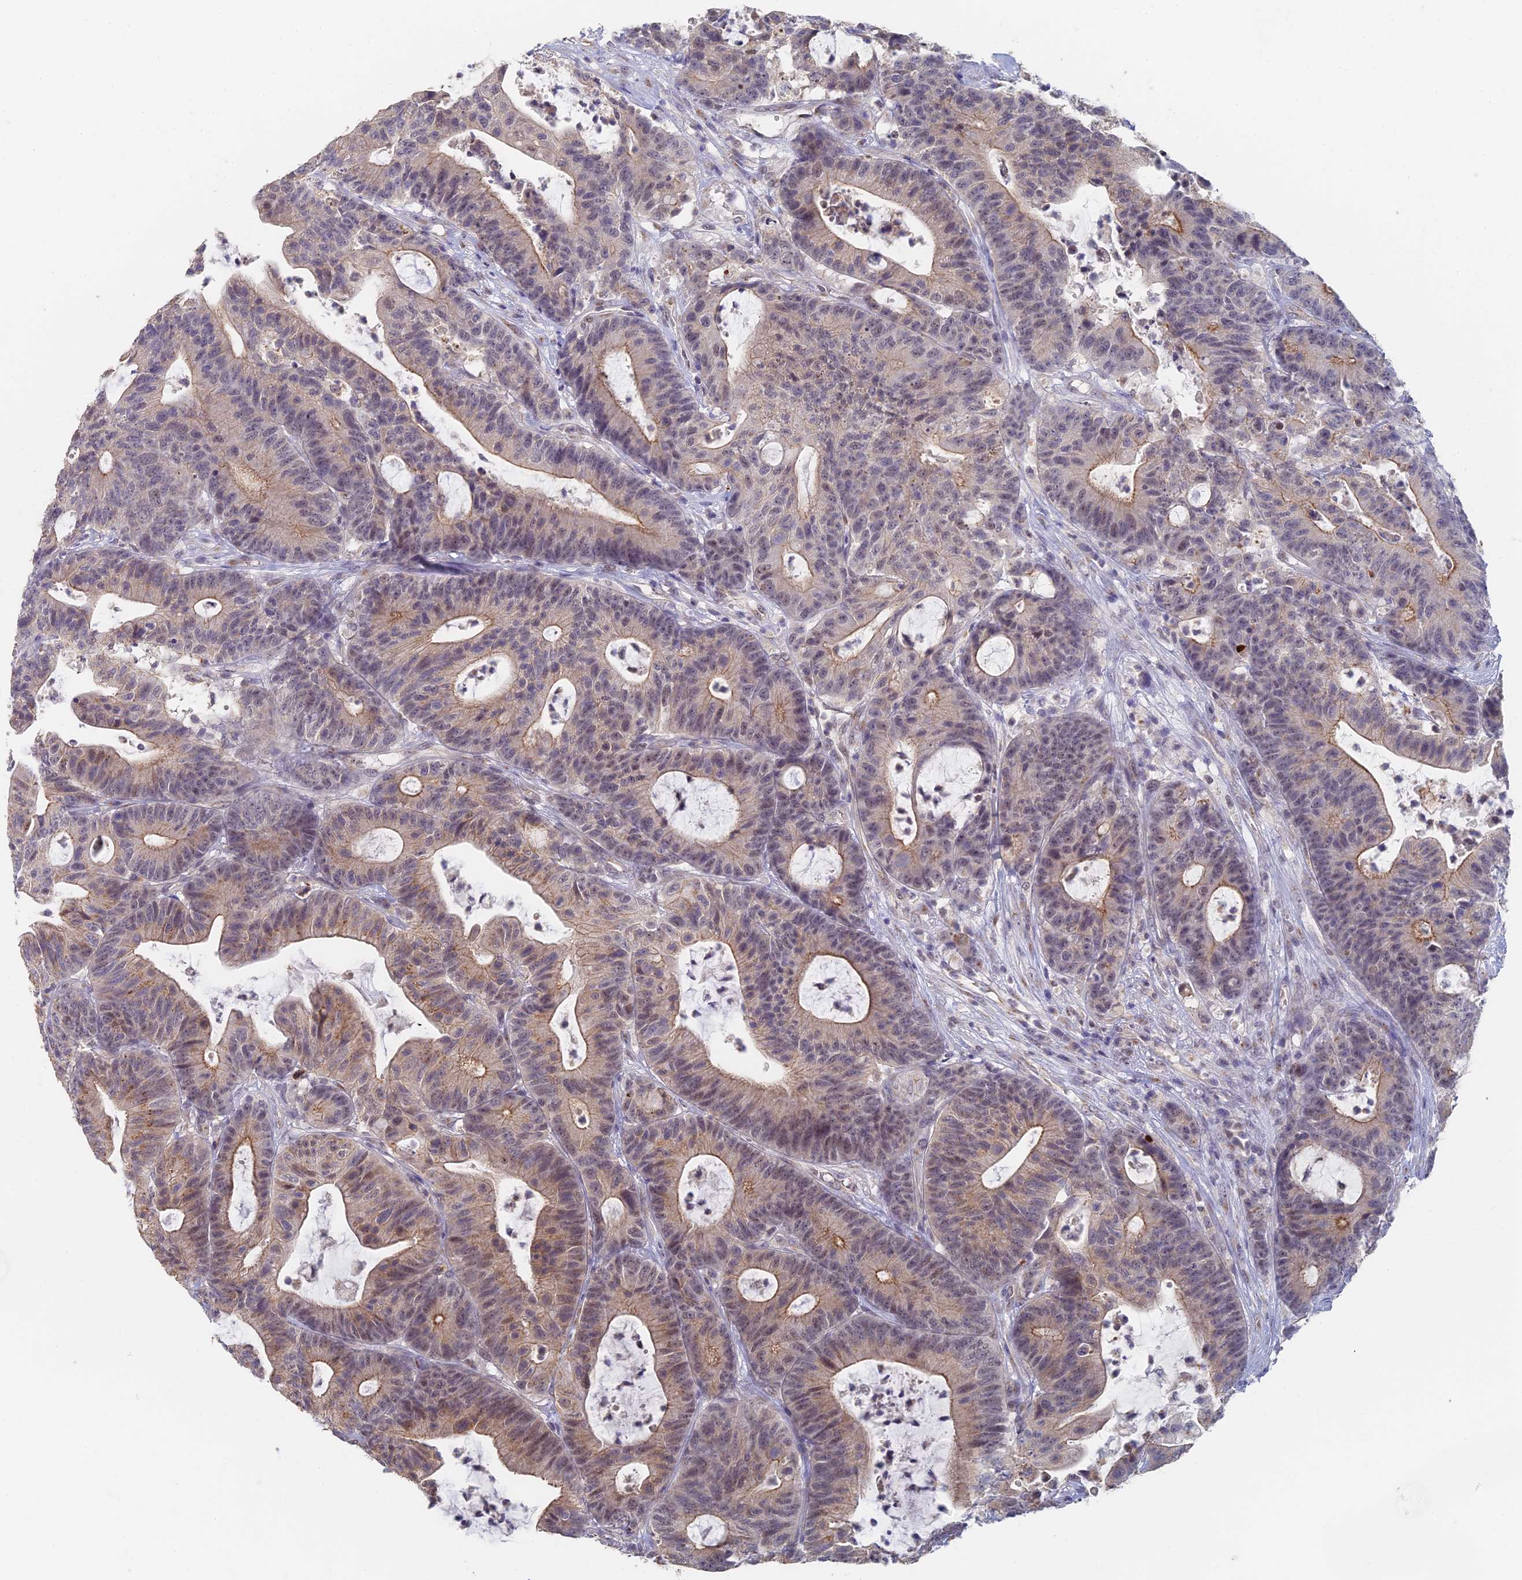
{"staining": {"intensity": "weak", "quantity": "25%-75%", "location": "cytoplasmic/membranous"}, "tissue": "colorectal cancer", "cell_type": "Tumor cells", "image_type": "cancer", "snomed": [{"axis": "morphology", "description": "Adenocarcinoma, NOS"}, {"axis": "topography", "description": "Colon"}], "caption": "IHC micrograph of neoplastic tissue: adenocarcinoma (colorectal) stained using IHC displays low levels of weak protein expression localized specifically in the cytoplasmic/membranous of tumor cells, appearing as a cytoplasmic/membranous brown color.", "gene": "GPATCH1", "patient": {"sex": "female", "age": 84}}